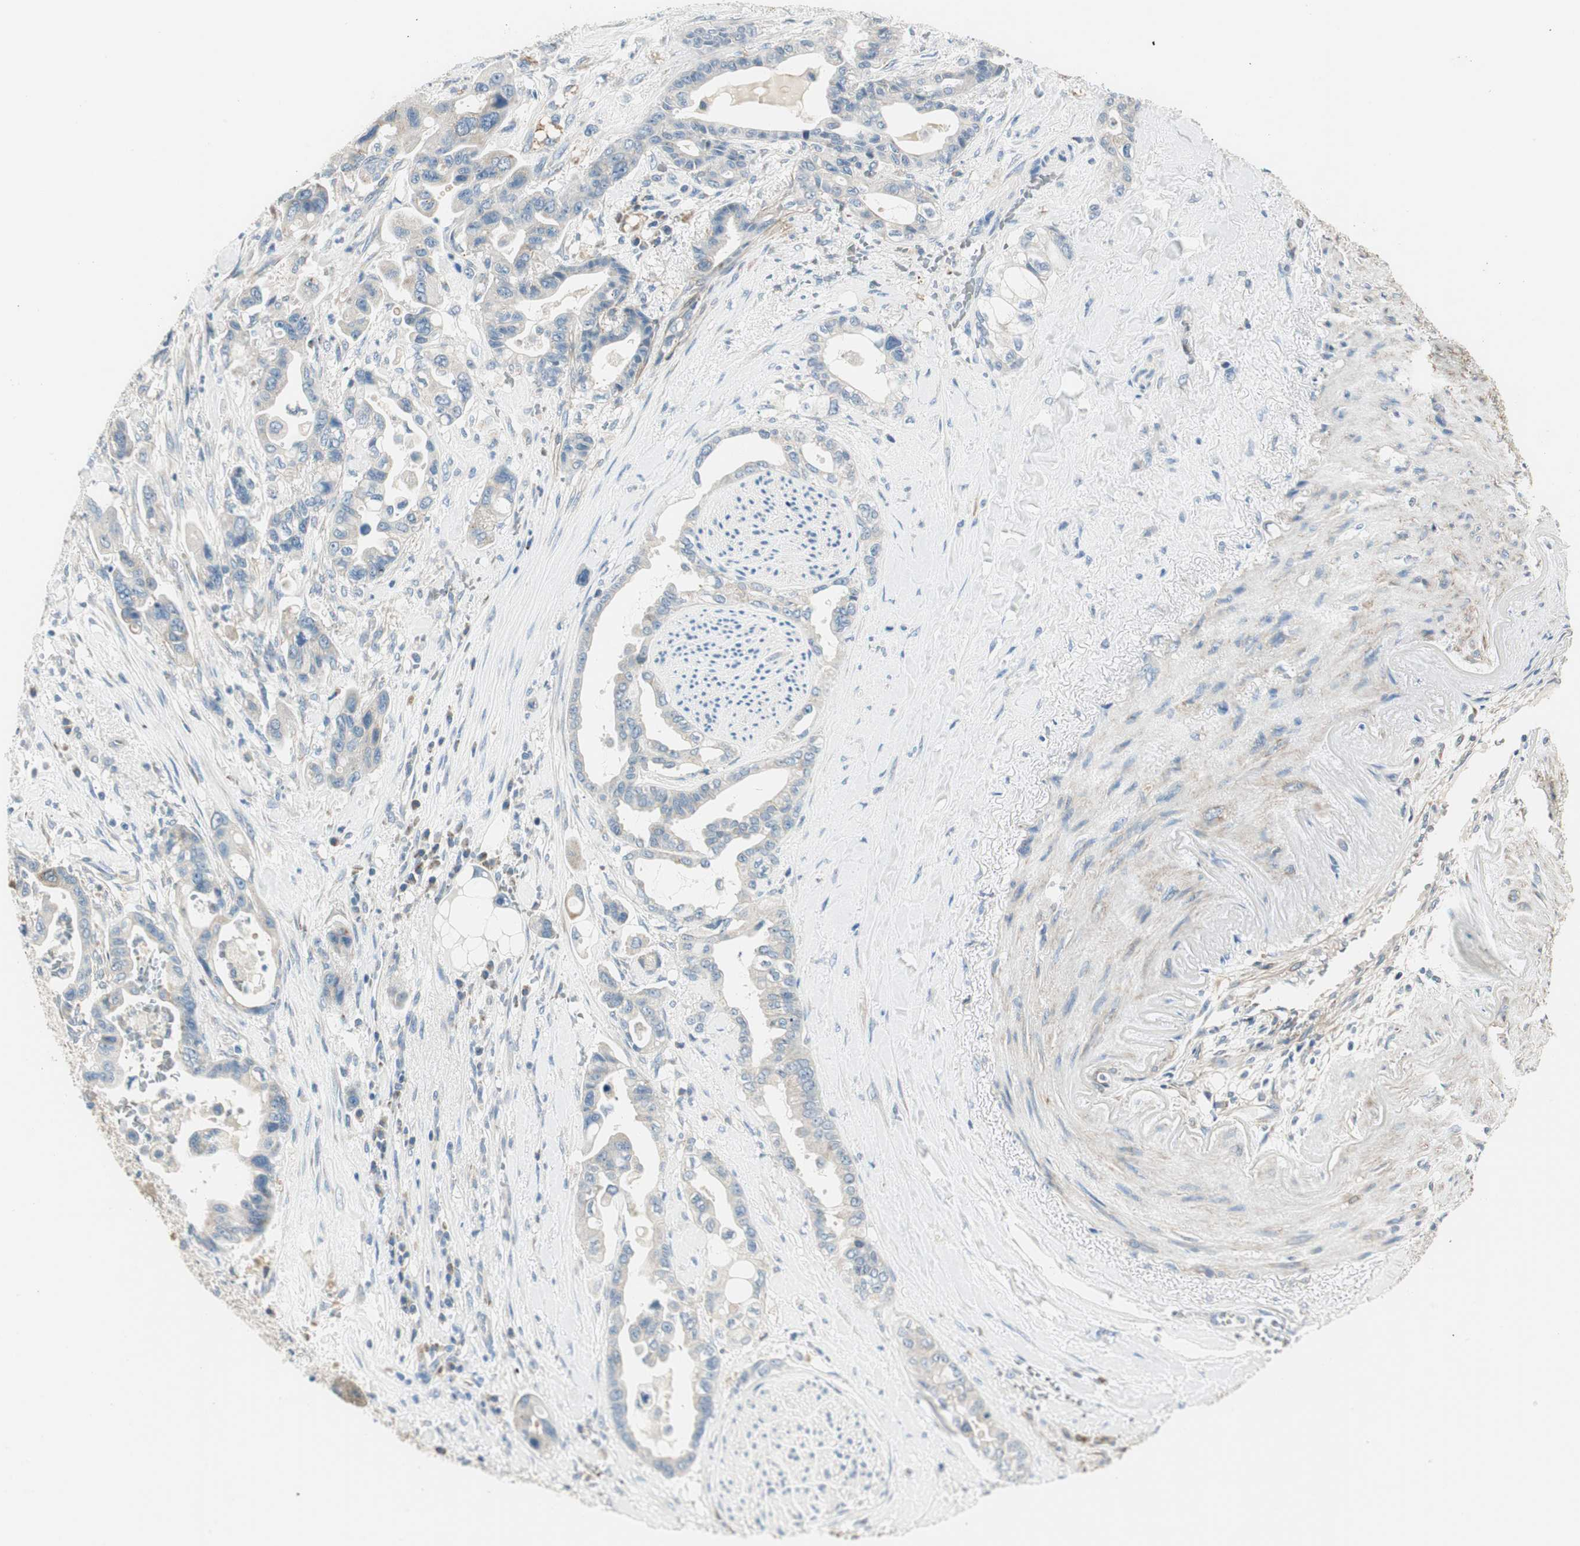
{"staining": {"intensity": "negative", "quantity": "none", "location": "none"}, "tissue": "pancreatic cancer", "cell_type": "Tumor cells", "image_type": "cancer", "snomed": [{"axis": "morphology", "description": "Adenocarcinoma, NOS"}, {"axis": "topography", "description": "Pancreas"}], "caption": "Protein analysis of pancreatic cancer displays no significant staining in tumor cells. (Brightfield microscopy of DAB immunohistochemistry (IHC) at high magnification).", "gene": "RORB", "patient": {"sex": "male", "age": 70}}